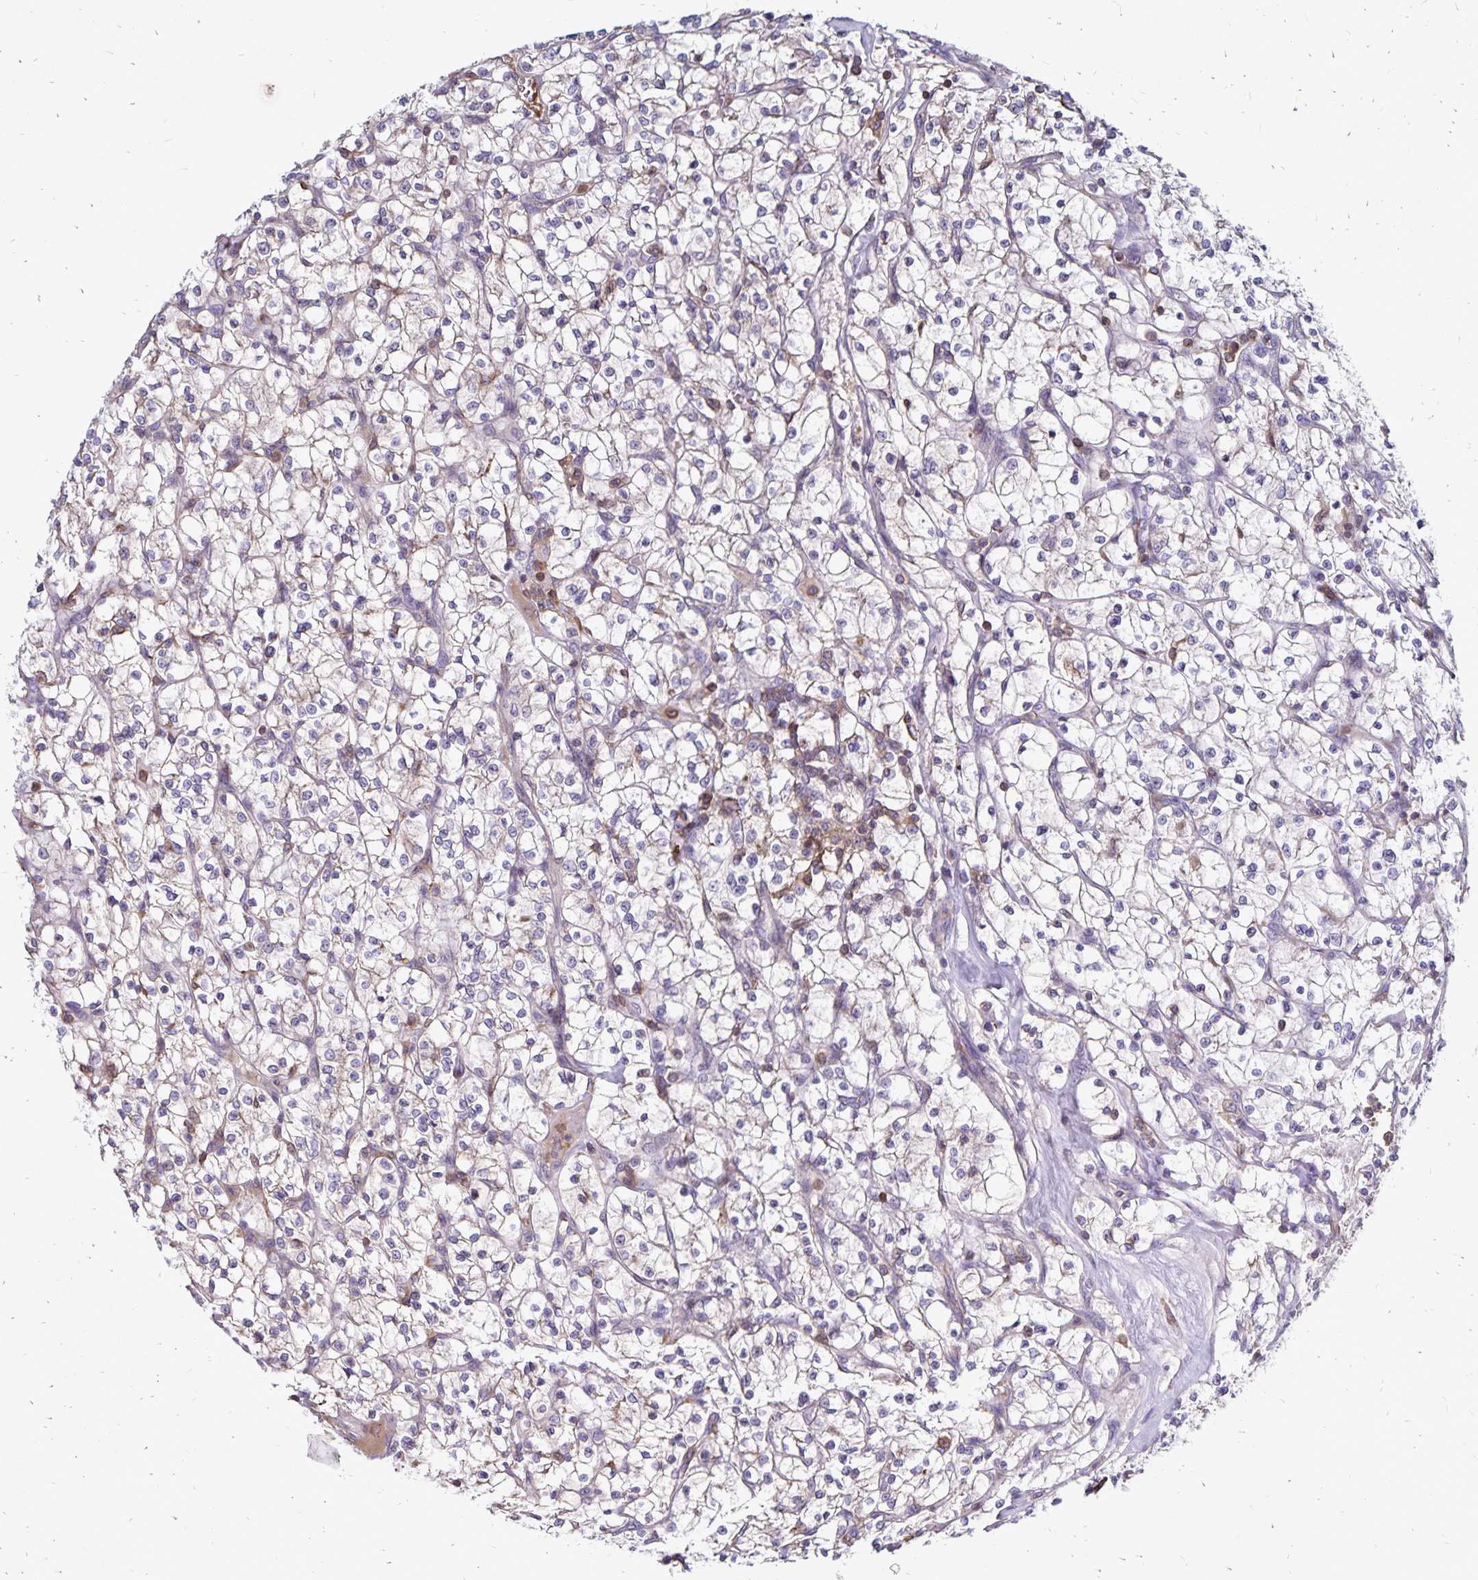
{"staining": {"intensity": "negative", "quantity": "none", "location": "none"}, "tissue": "renal cancer", "cell_type": "Tumor cells", "image_type": "cancer", "snomed": [{"axis": "morphology", "description": "Adenocarcinoma, NOS"}, {"axis": "topography", "description": "Kidney"}], "caption": "A micrograph of renal adenocarcinoma stained for a protein demonstrates no brown staining in tumor cells.", "gene": "NAGPA", "patient": {"sex": "female", "age": 64}}